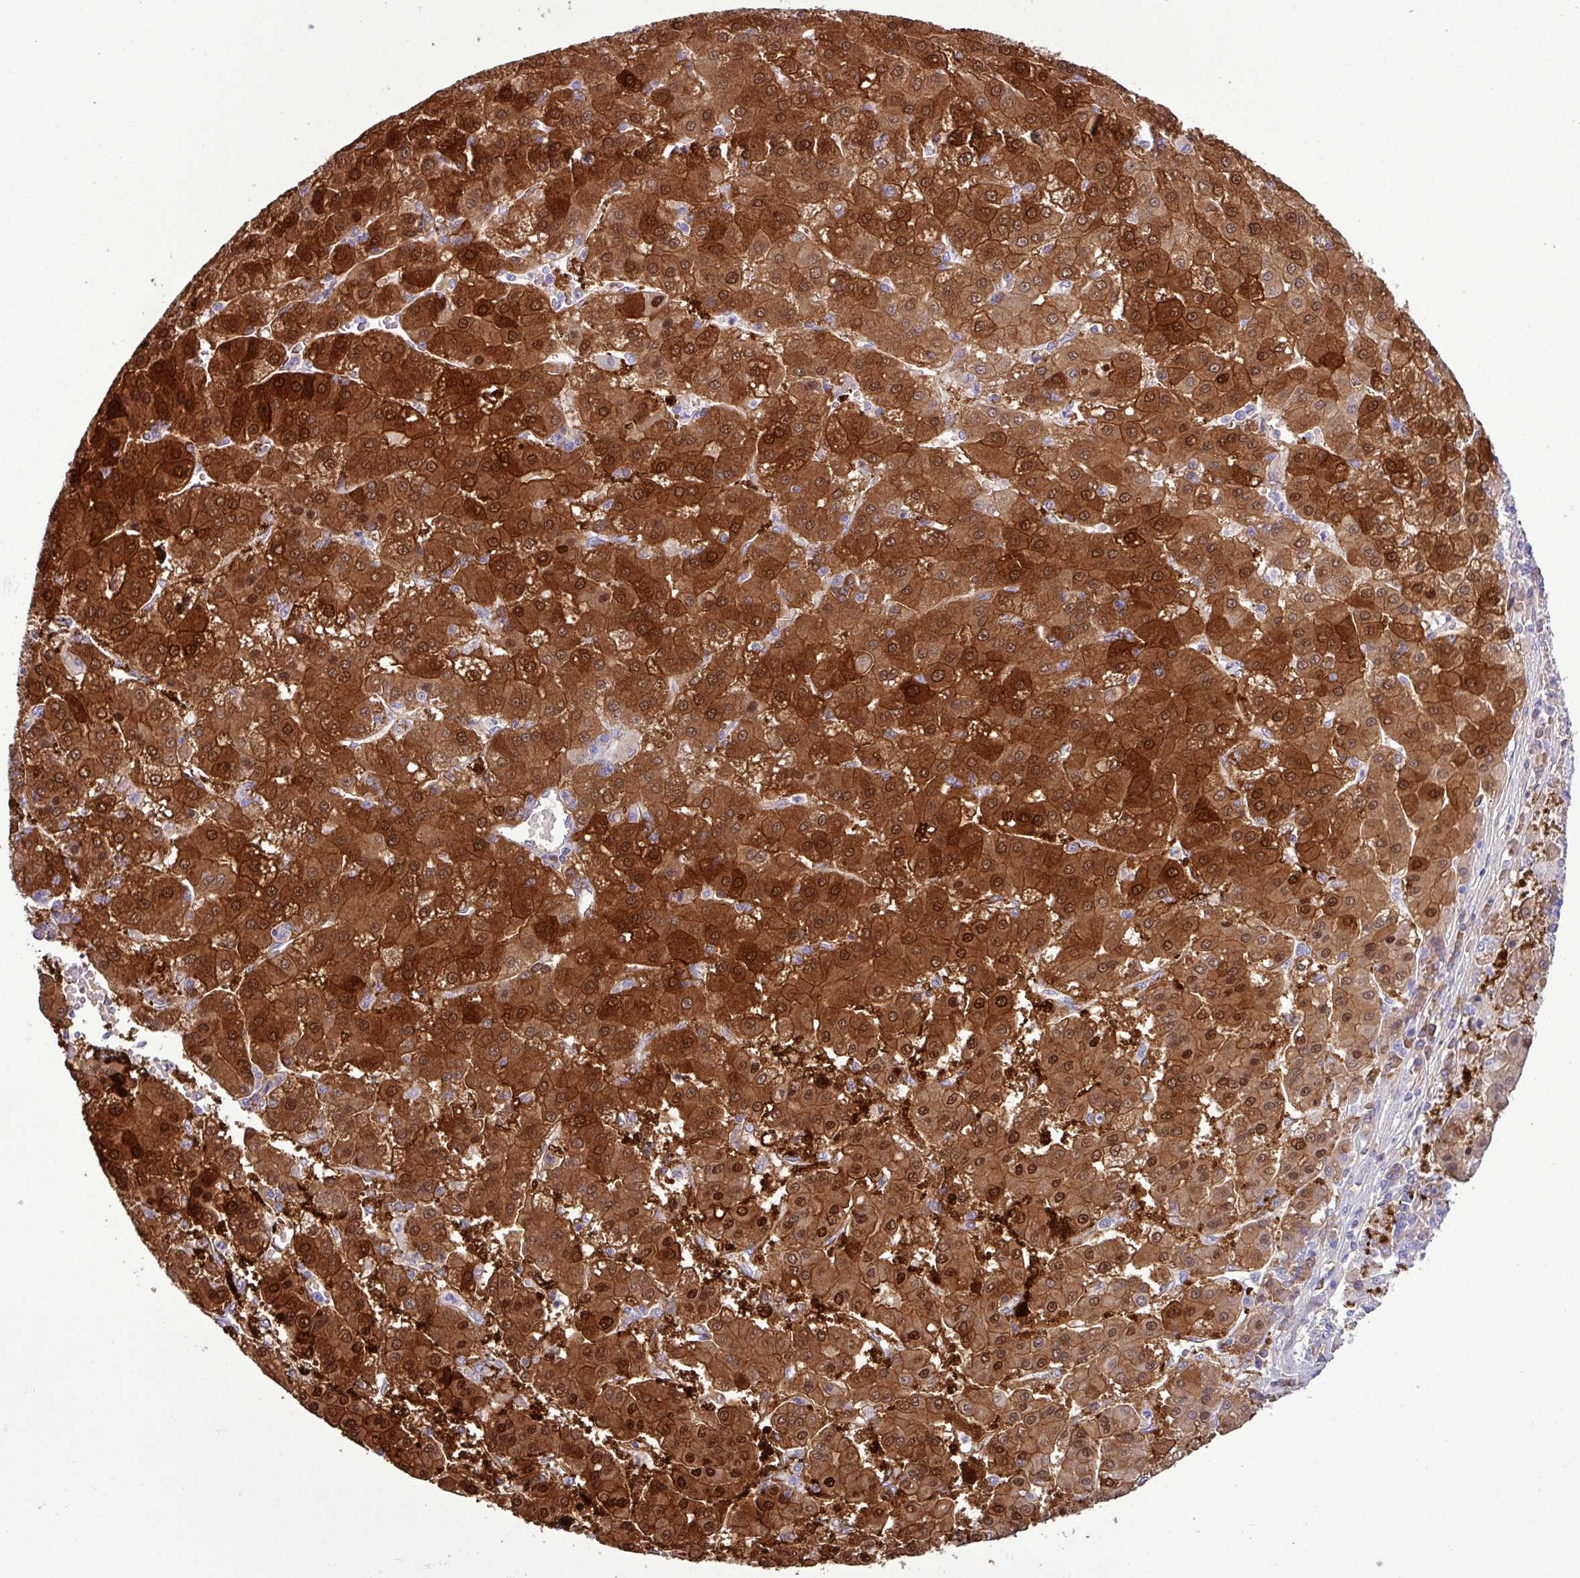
{"staining": {"intensity": "strong", "quantity": ">75%", "location": "cytoplasmic/membranous,nuclear"}, "tissue": "liver cancer", "cell_type": "Tumor cells", "image_type": "cancer", "snomed": [{"axis": "morphology", "description": "Carcinoma, Hepatocellular, NOS"}, {"axis": "topography", "description": "Liver"}], "caption": "Hepatocellular carcinoma (liver) stained with immunohistochemistry shows strong cytoplasmic/membranous and nuclear expression in about >75% of tumor cells.", "gene": "ALDH3A1", "patient": {"sex": "male", "age": 76}}